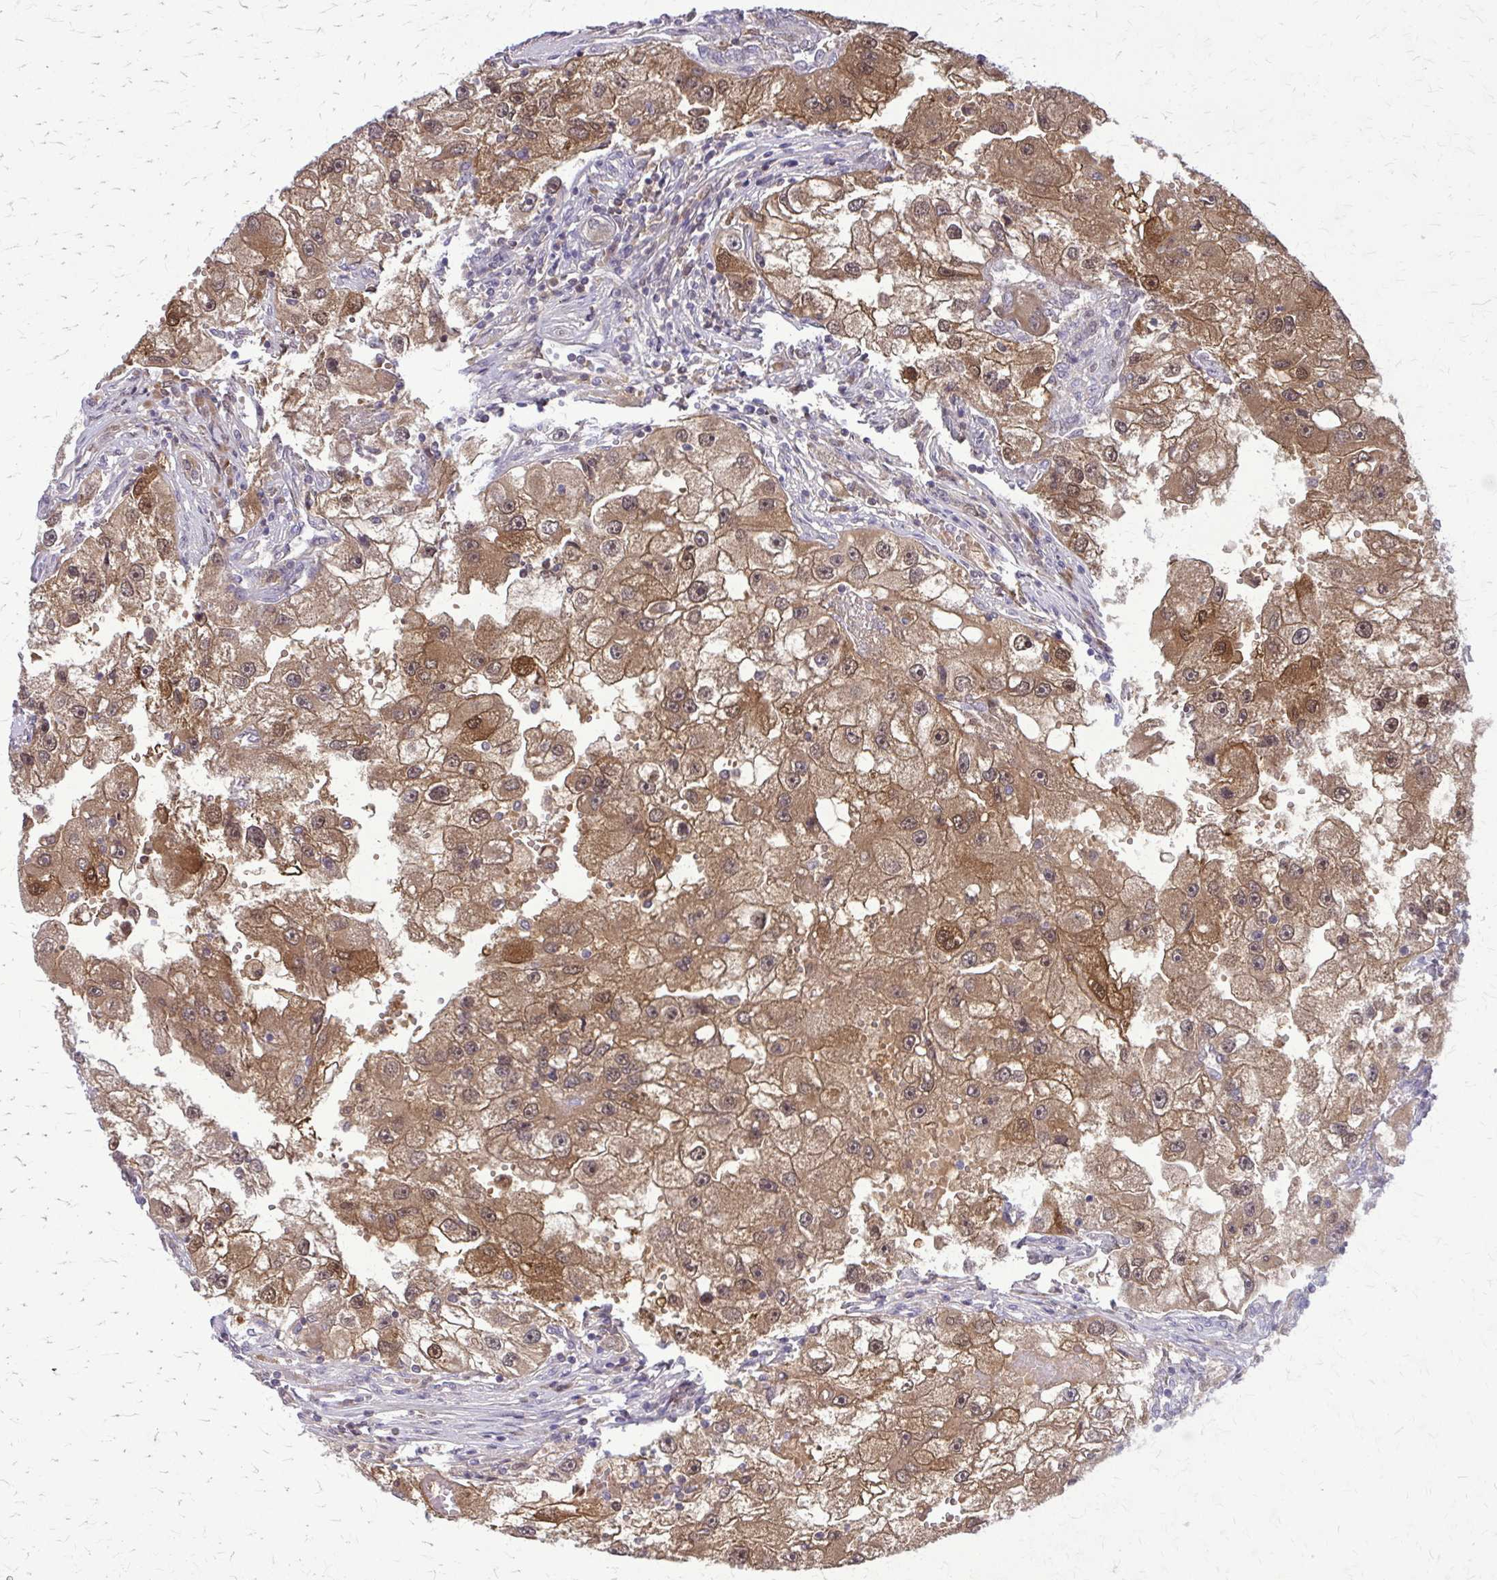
{"staining": {"intensity": "moderate", "quantity": ">75%", "location": "cytoplasmic/membranous,nuclear"}, "tissue": "renal cancer", "cell_type": "Tumor cells", "image_type": "cancer", "snomed": [{"axis": "morphology", "description": "Adenocarcinoma, NOS"}, {"axis": "topography", "description": "Kidney"}], "caption": "Human renal cancer stained with a brown dye demonstrates moderate cytoplasmic/membranous and nuclear positive staining in approximately >75% of tumor cells.", "gene": "GLRX", "patient": {"sex": "male", "age": 63}}